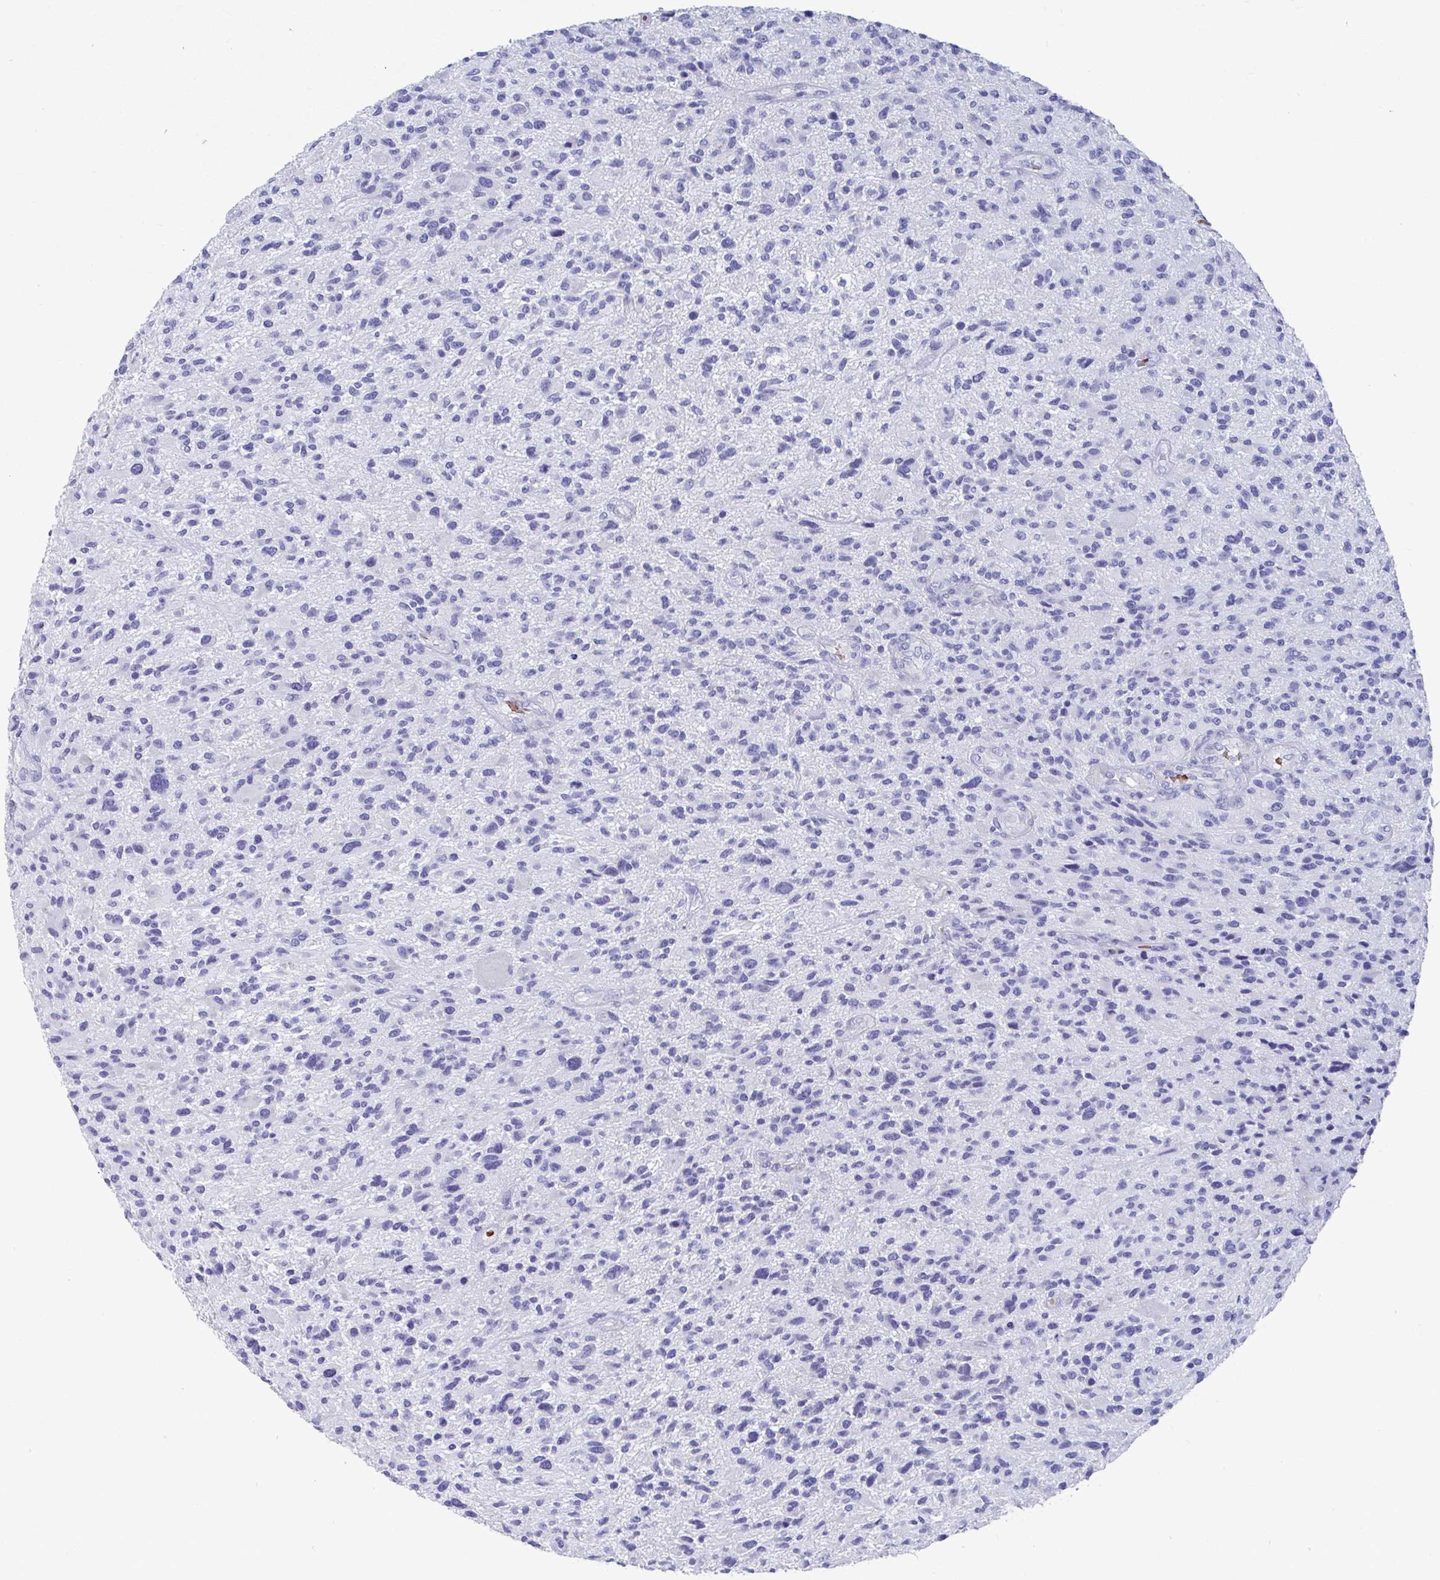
{"staining": {"intensity": "negative", "quantity": "none", "location": "none"}, "tissue": "glioma", "cell_type": "Tumor cells", "image_type": "cancer", "snomed": [{"axis": "morphology", "description": "Glioma, malignant, High grade"}, {"axis": "topography", "description": "Brain"}], "caption": "The histopathology image reveals no significant staining in tumor cells of malignant high-grade glioma. (Brightfield microscopy of DAB IHC at high magnification).", "gene": "CLDN8", "patient": {"sex": "male", "age": 47}}